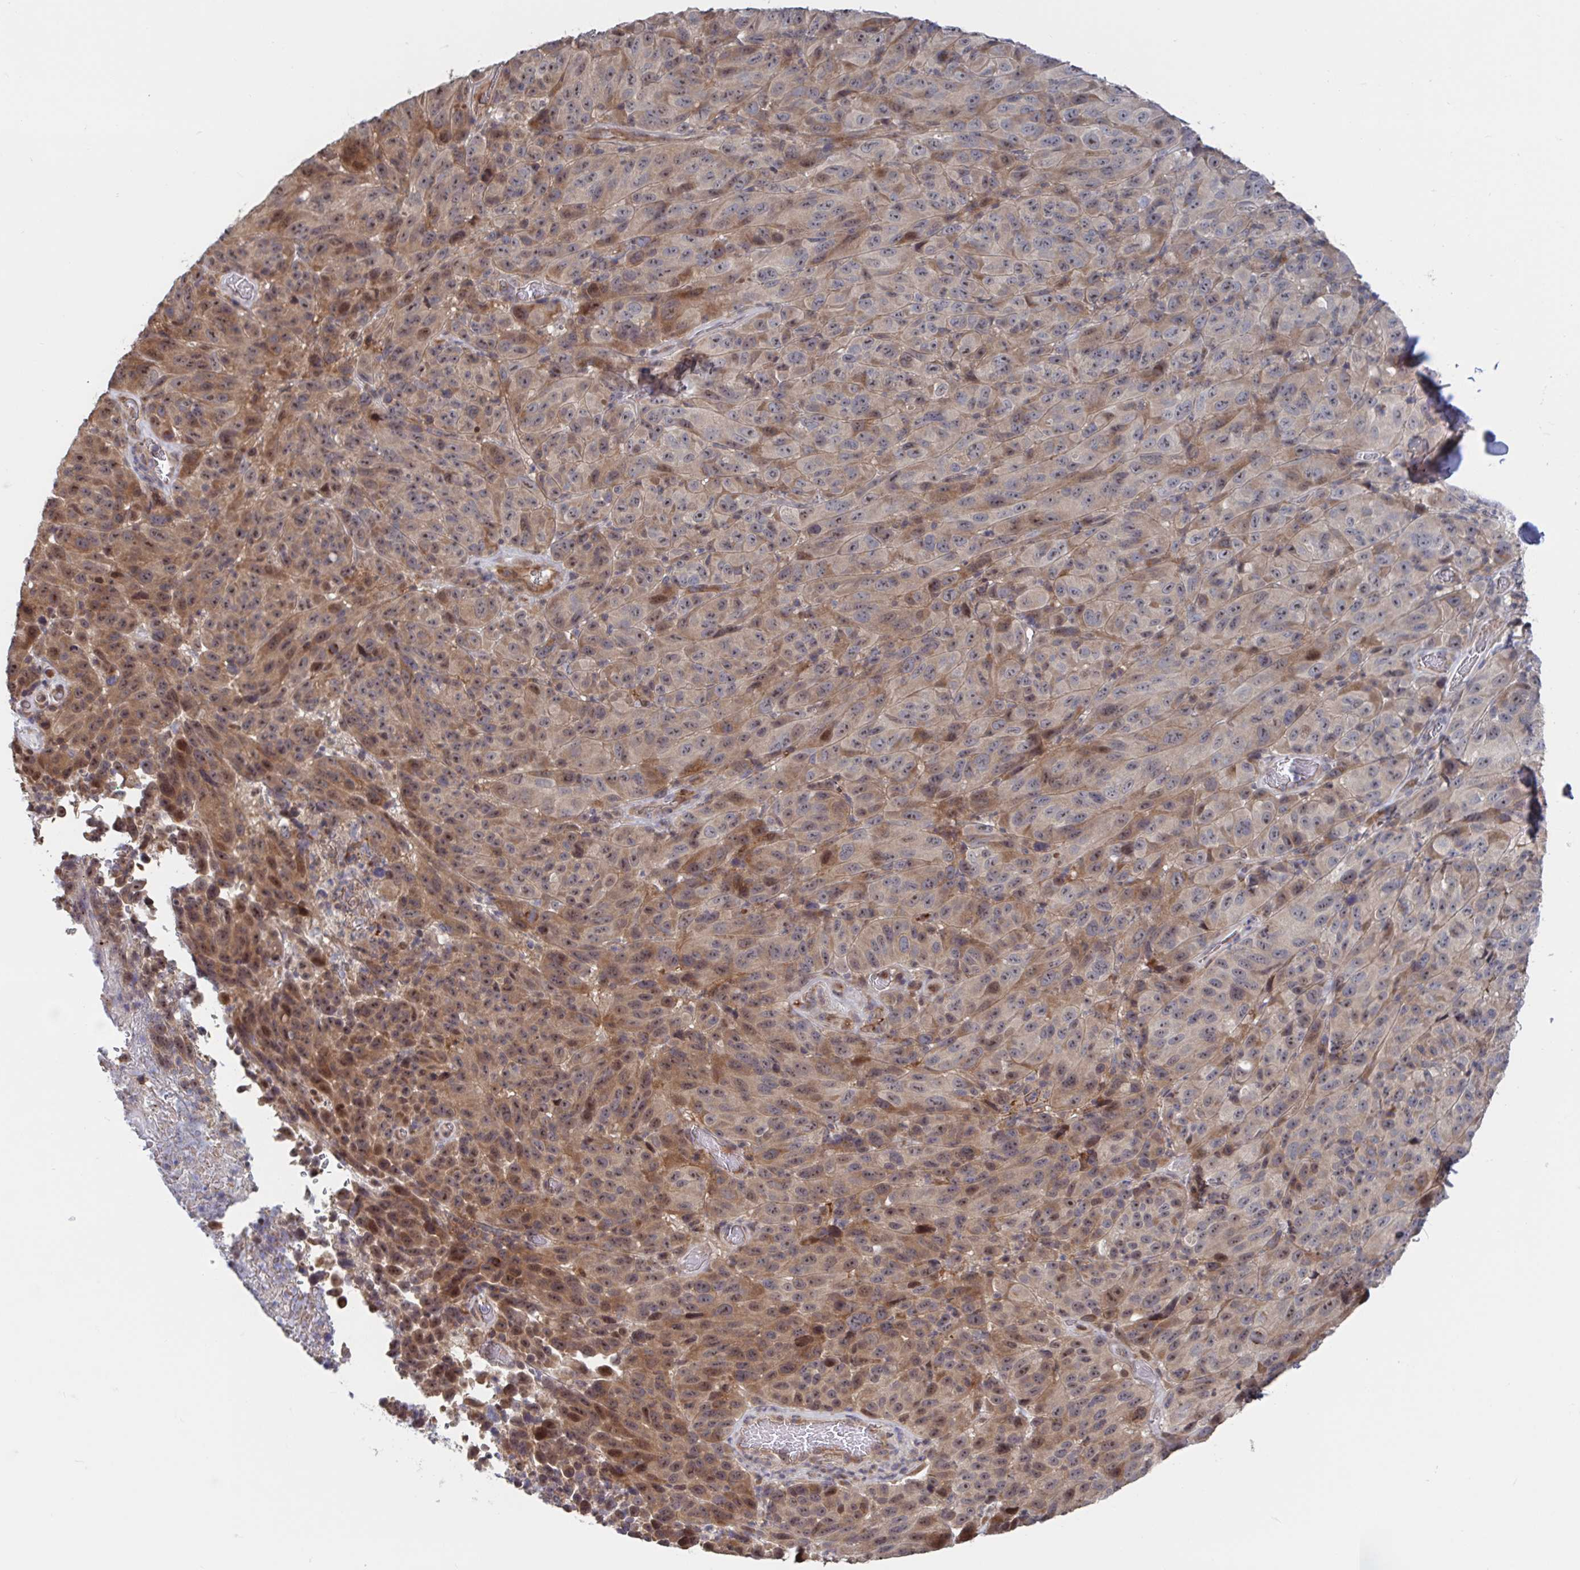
{"staining": {"intensity": "moderate", "quantity": ">75%", "location": "cytoplasmic/membranous,nuclear"}, "tissue": "melanoma", "cell_type": "Tumor cells", "image_type": "cancer", "snomed": [{"axis": "morphology", "description": "Malignant melanoma, NOS"}, {"axis": "topography", "description": "Skin"}], "caption": "The histopathology image exhibits immunohistochemical staining of malignant melanoma. There is moderate cytoplasmic/membranous and nuclear expression is appreciated in approximately >75% of tumor cells.", "gene": "DHRS12", "patient": {"sex": "male", "age": 85}}